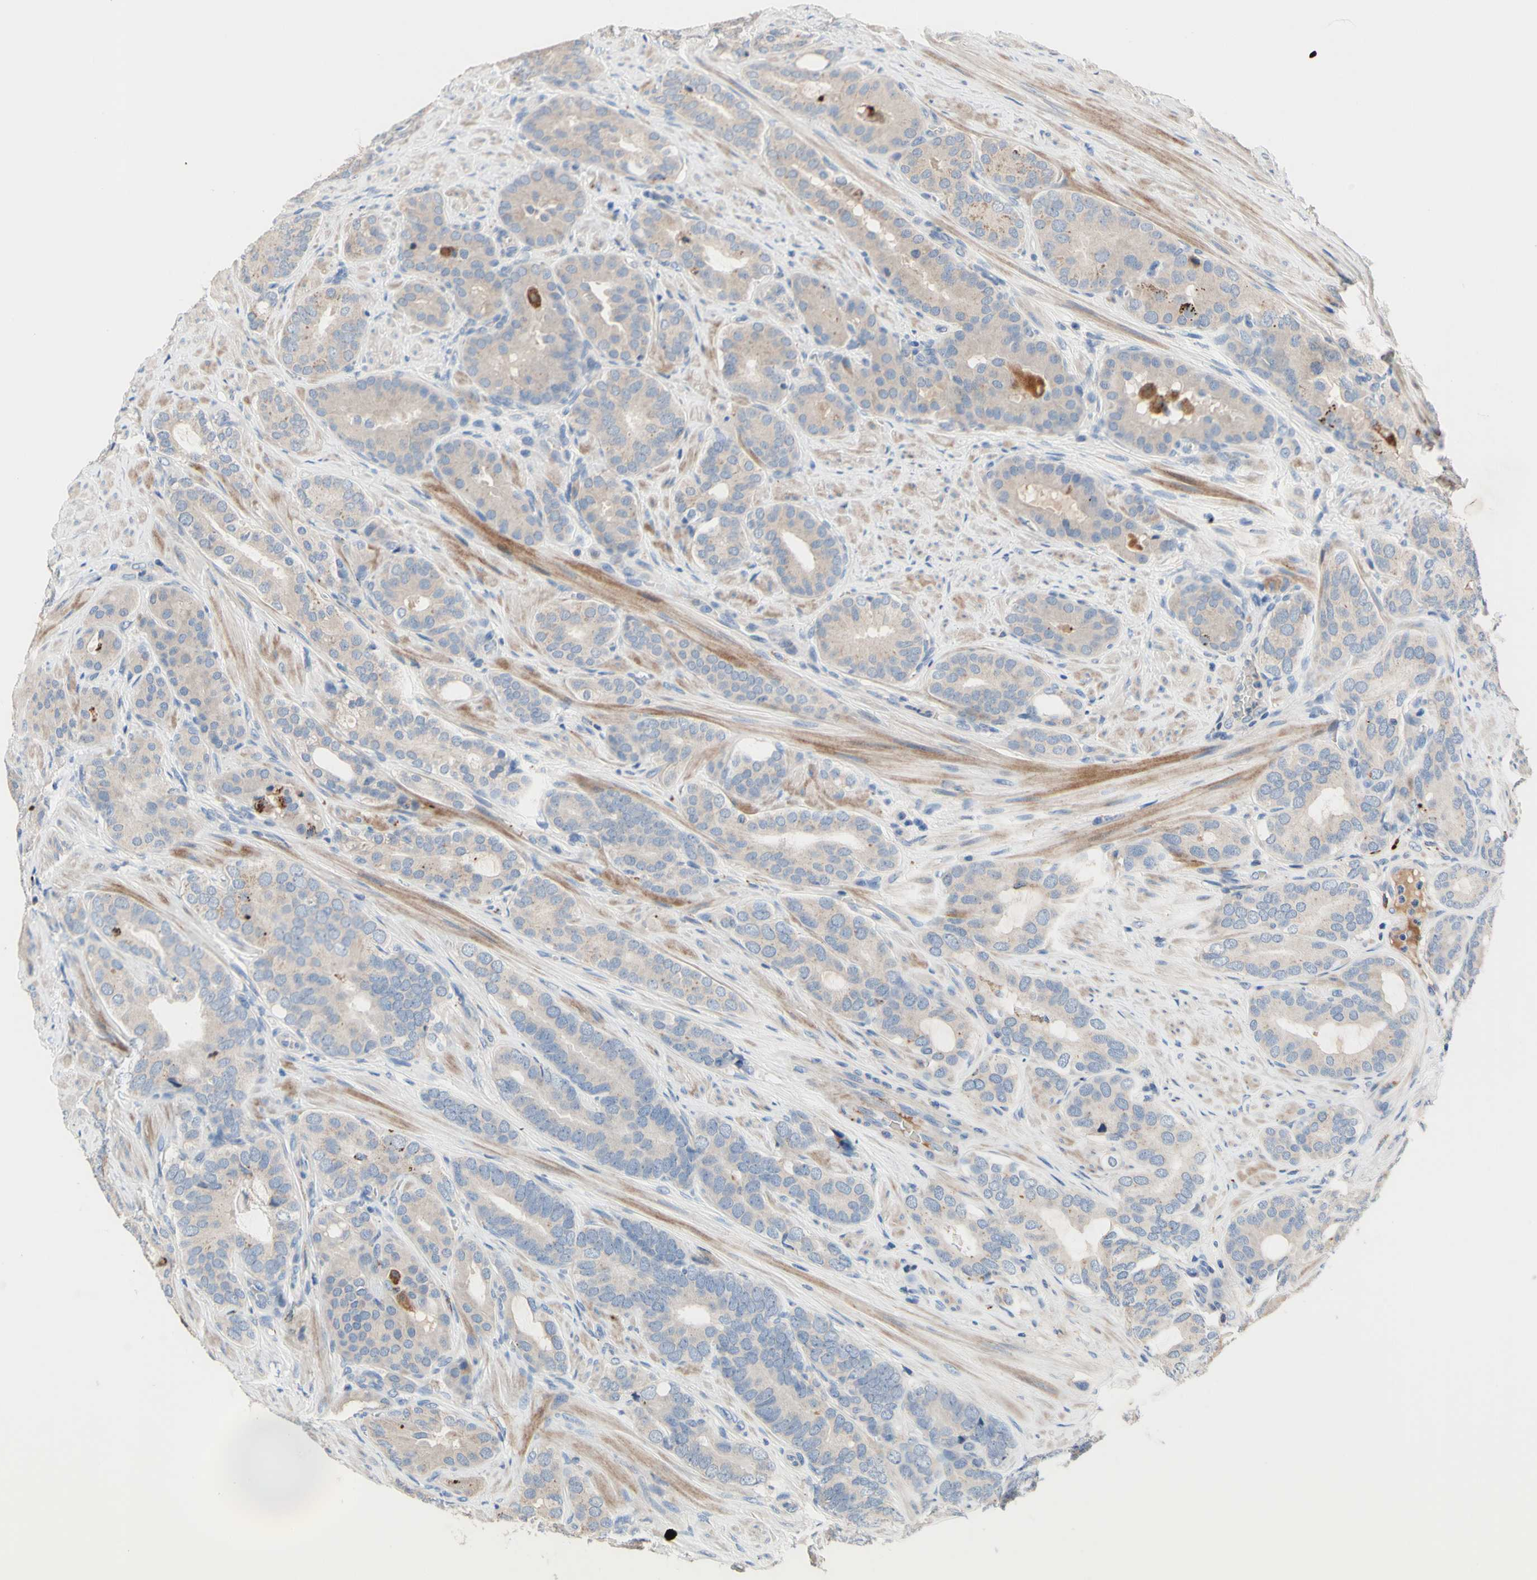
{"staining": {"intensity": "weak", "quantity": ">75%", "location": "cytoplasmic/membranous"}, "tissue": "prostate cancer", "cell_type": "Tumor cells", "image_type": "cancer", "snomed": [{"axis": "morphology", "description": "Adenocarcinoma, Low grade"}, {"axis": "topography", "description": "Prostate"}], "caption": "Immunohistochemistry micrograph of human prostate cancer (low-grade adenocarcinoma) stained for a protein (brown), which demonstrates low levels of weak cytoplasmic/membranous positivity in about >75% of tumor cells.", "gene": "CDON", "patient": {"sex": "male", "age": 63}}